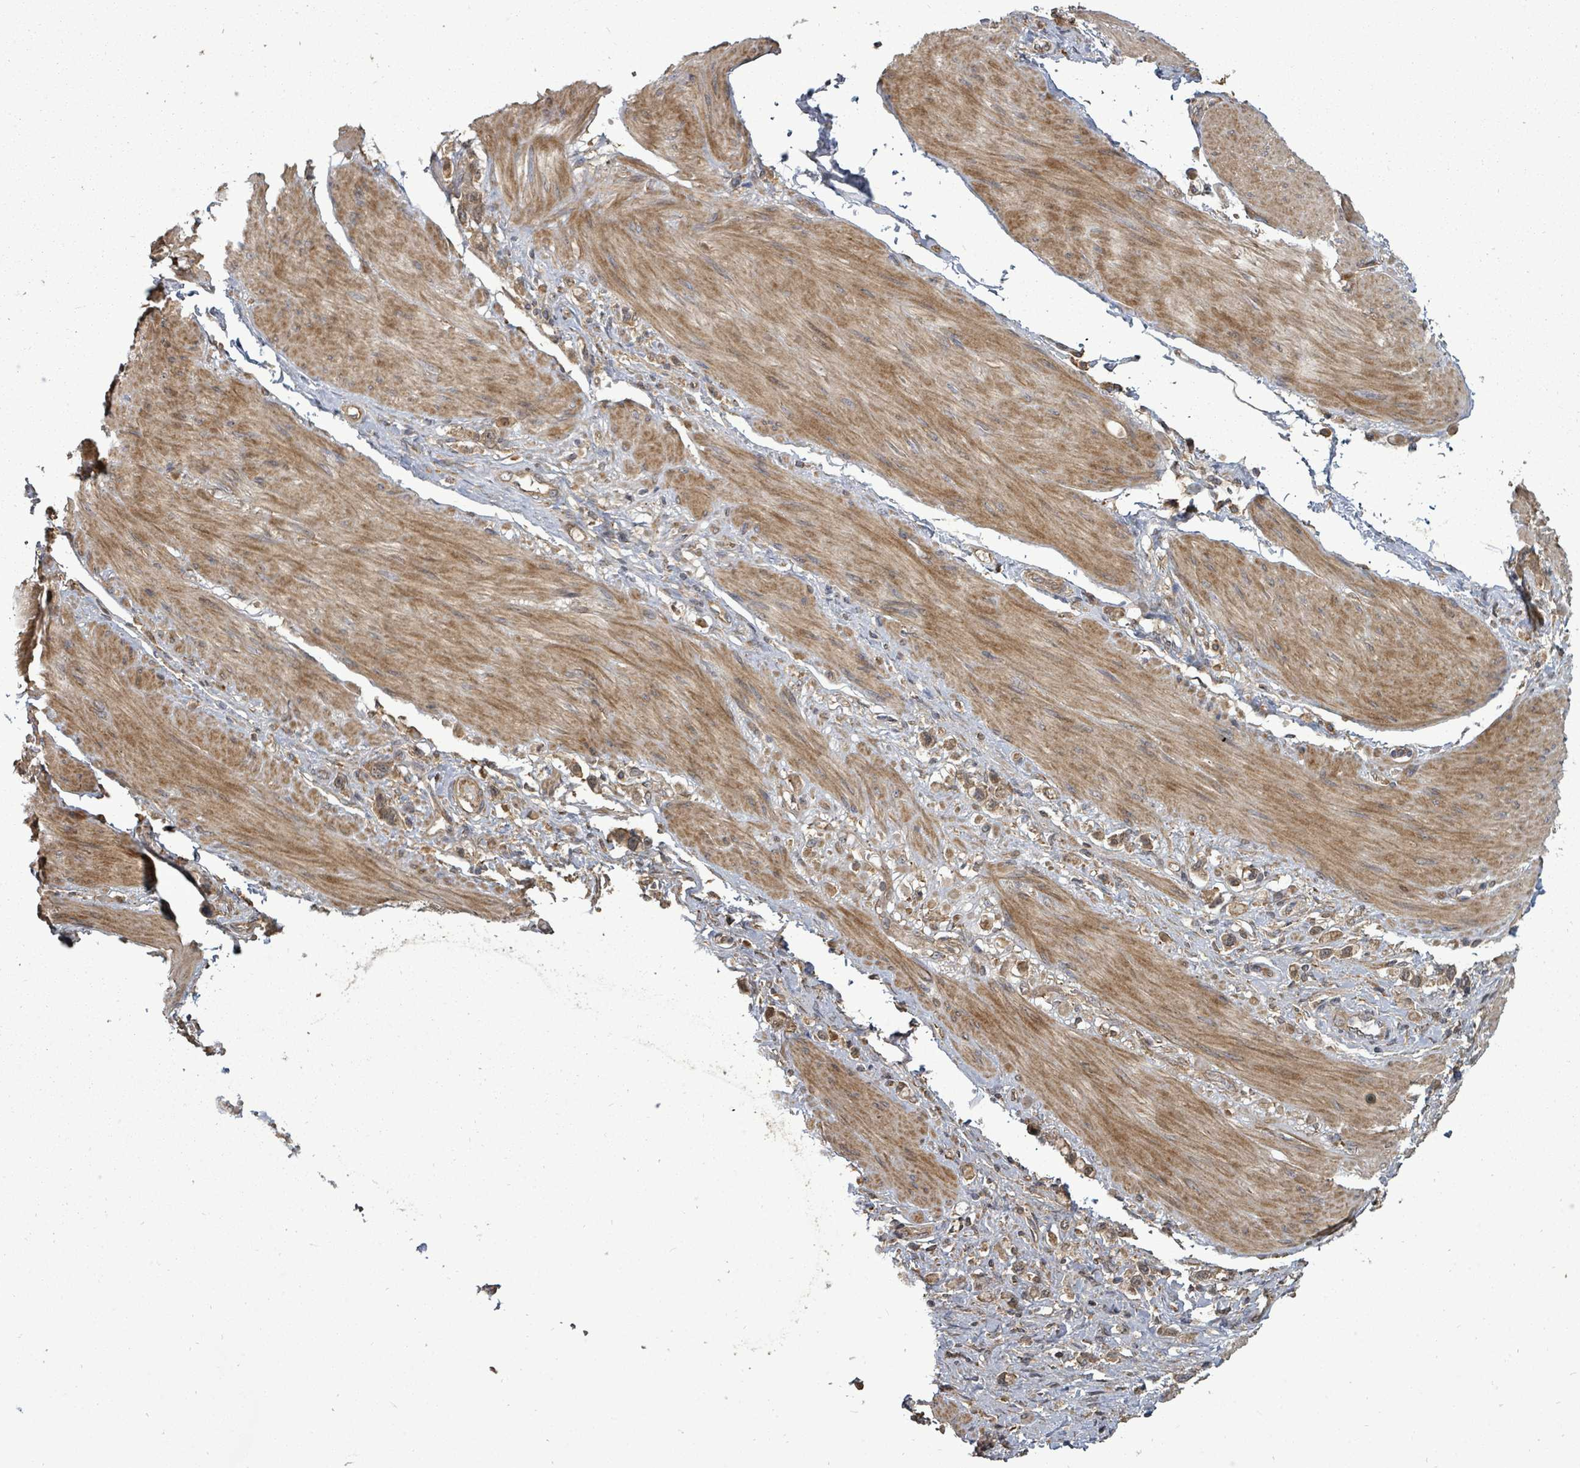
{"staining": {"intensity": "moderate", "quantity": ">75%", "location": "cytoplasmic/membranous"}, "tissue": "stomach cancer", "cell_type": "Tumor cells", "image_type": "cancer", "snomed": [{"axis": "morphology", "description": "Adenocarcinoma, NOS"}, {"axis": "topography", "description": "Stomach"}], "caption": "Stomach cancer tissue demonstrates moderate cytoplasmic/membranous positivity in about >75% of tumor cells, visualized by immunohistochemistry.", "gene": "EIF3C", "patient": {"sex": "female", "age": 65}}